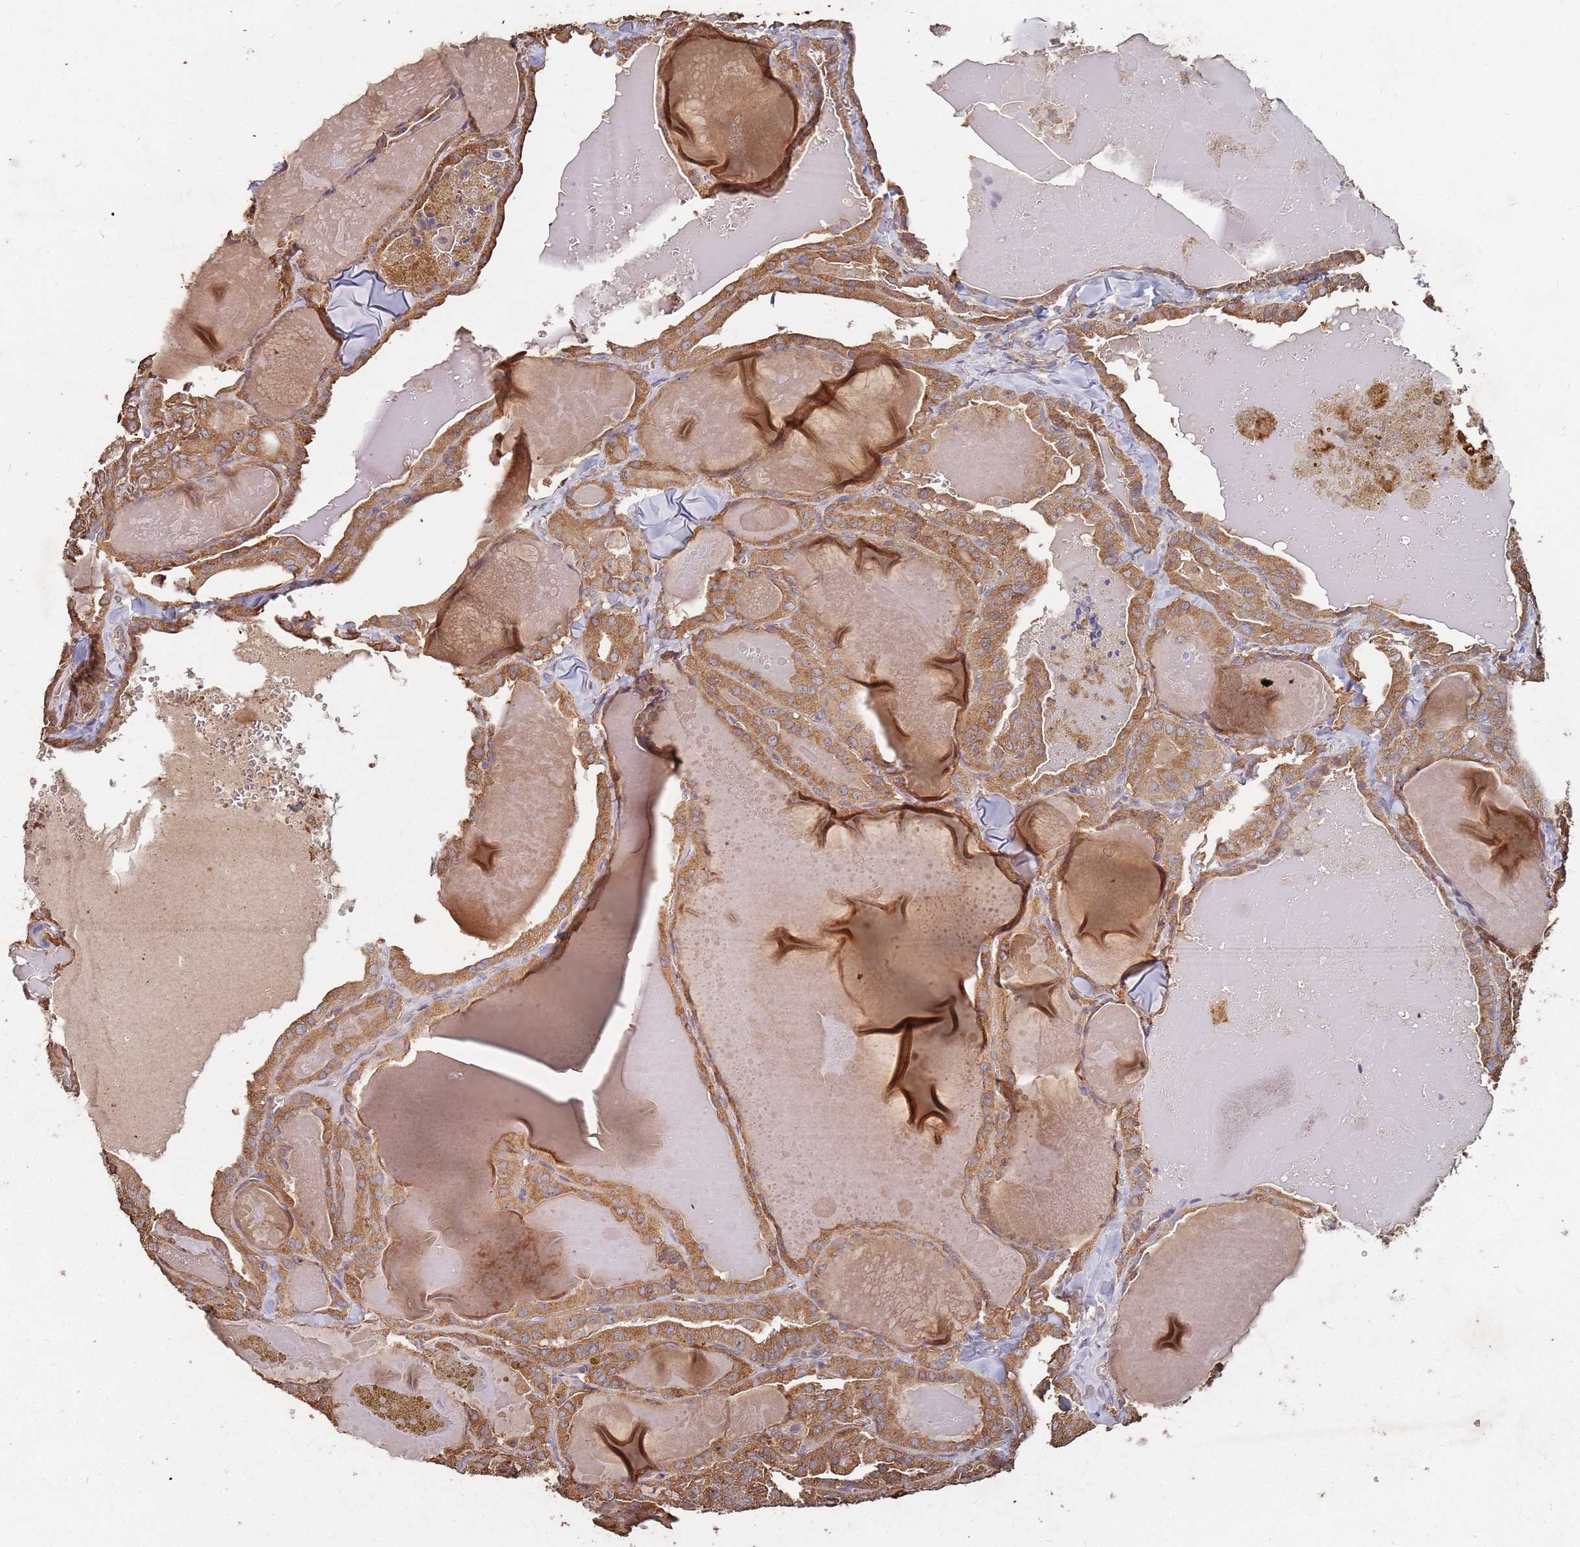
{"staining": {"intensity": "moderate", "quantity": ">75%", "location": "cytoplasmic/membranous"}, "tissue": "thyroid cancer", "cell_type": "Tumor cells", "image_type": "cancer", "snomed": [{"axis": "morphology", "description": "Papillary adenocarcinoma, NOS"}, {"axis": "topography", "description": "Thyroid gland"}], "caption": "Immunohistochemical staining of human thyroid papillary adenocarcinoma exhibits moderate cytoplasmic/membranous protein staining in about >75% of tumor cells.", "gene": "ATG5", "patient": {"sex": "male", "age": 52}}